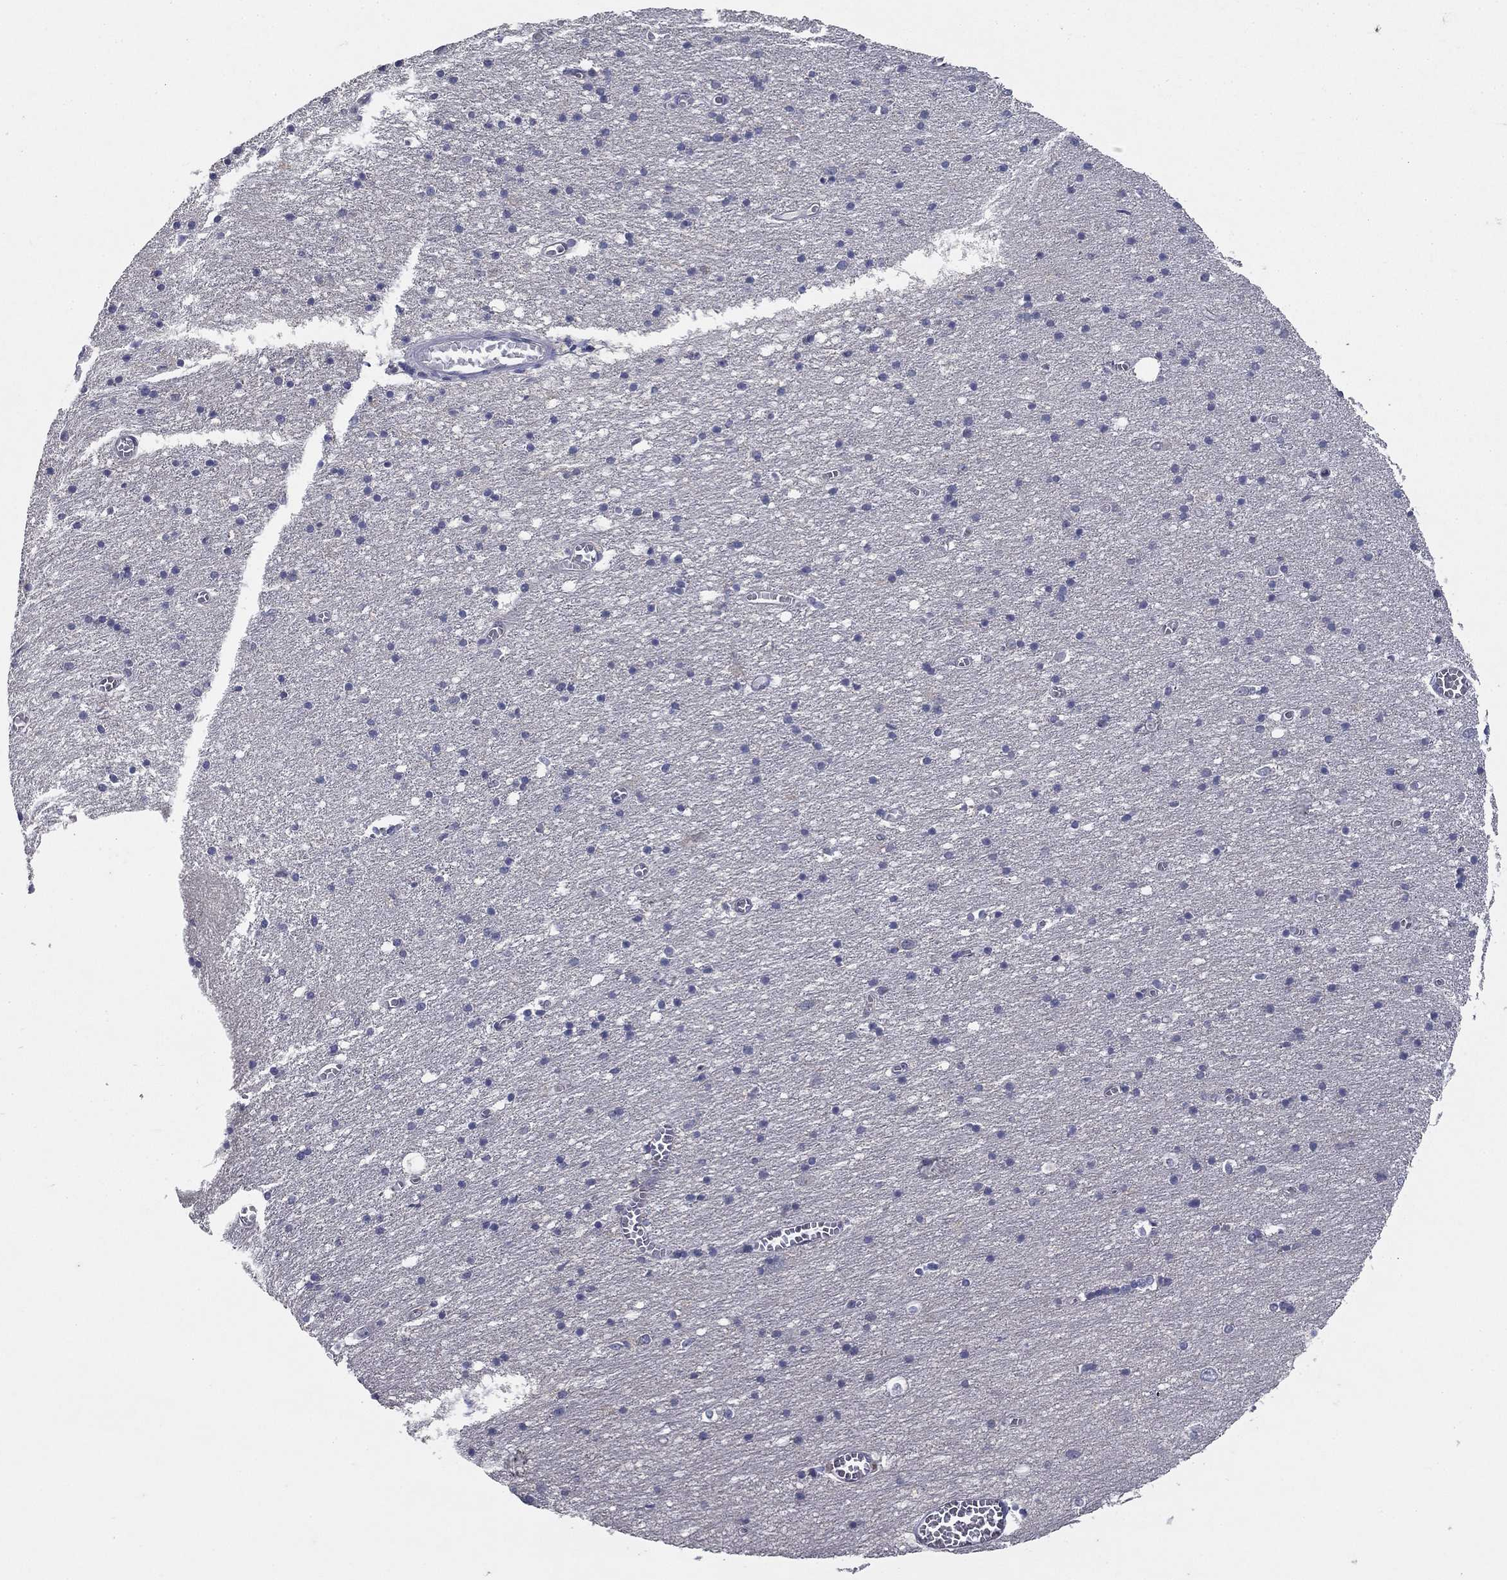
{"staining": {"intensity": "negative", "quantity": "none", "location": "none"}, "tissue": "cerebral cortex", "cell_type": "Endothelial cells", "image_type": "normal", "snomed": [{"axis": "morphology", "description": "Normal tissue, NOS"}, {"axis": "topography", "description": "Cerebral cortex"}], "caption": "There is no significant expression in endothelial cells of cerebral cortex.", "gene": "CD274", "patient": {"sex": "male", "age": 70}}